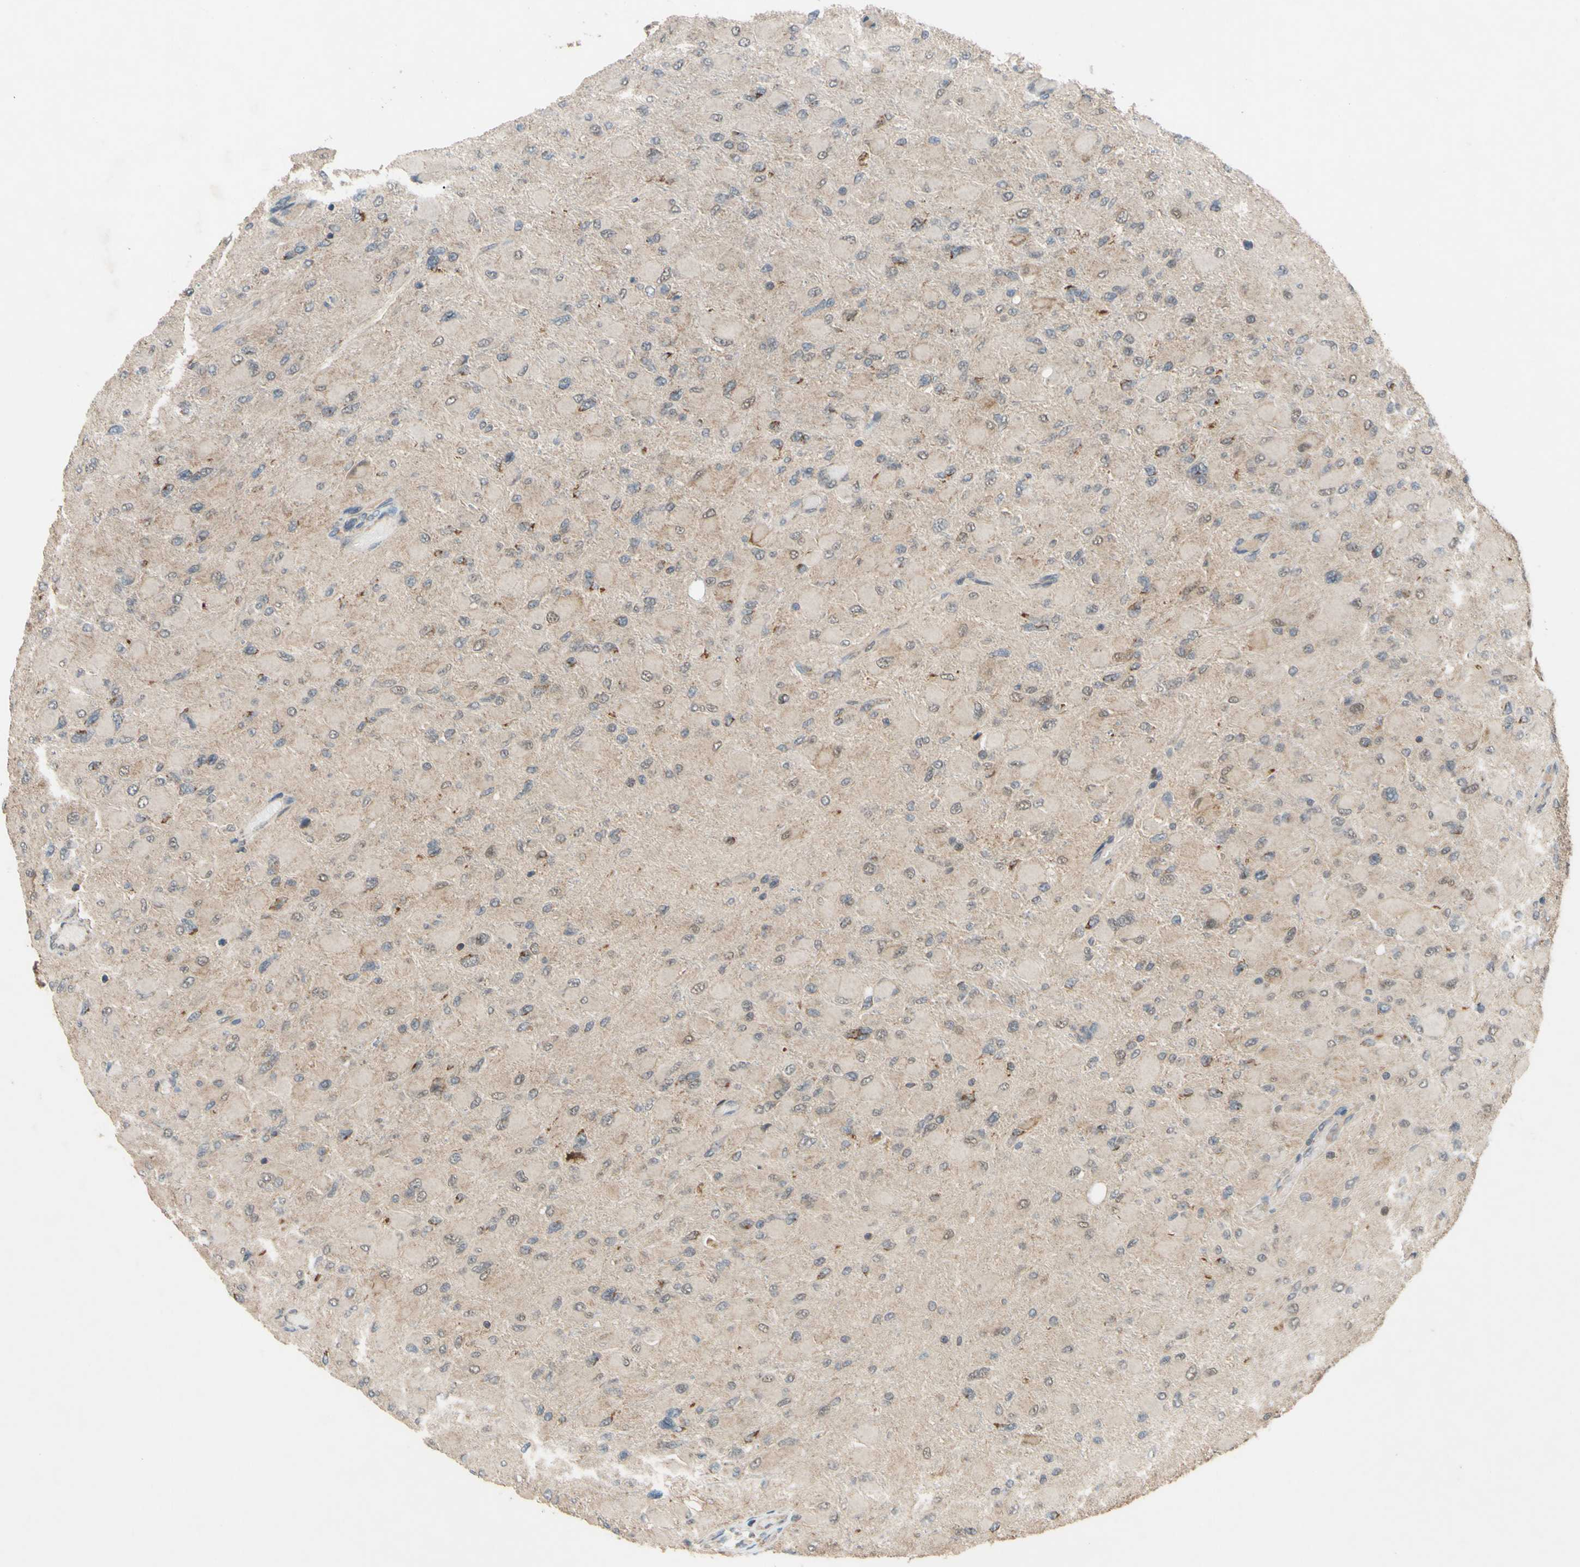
{"staining": {"intensity": "negative", "quantity": "none", "location": "none"}, "tissue": "glioma", "cell_type": "Tumor cells", "image_type": "cancer", "snomed": [{"axis": "morphology", "description": "Glioma, malignant, High grade"}, {"axis": "topography", "description": "Cerebral cortex"}], "caption": "An immunohistochemistry (IHC) histopathology image of malignant glioma (high-grade) is shown. There is no staining in tumor cells of malignant glioma (high-grade).", "gene": "CD164", "patient": {"sex": "female", "age": 36}}